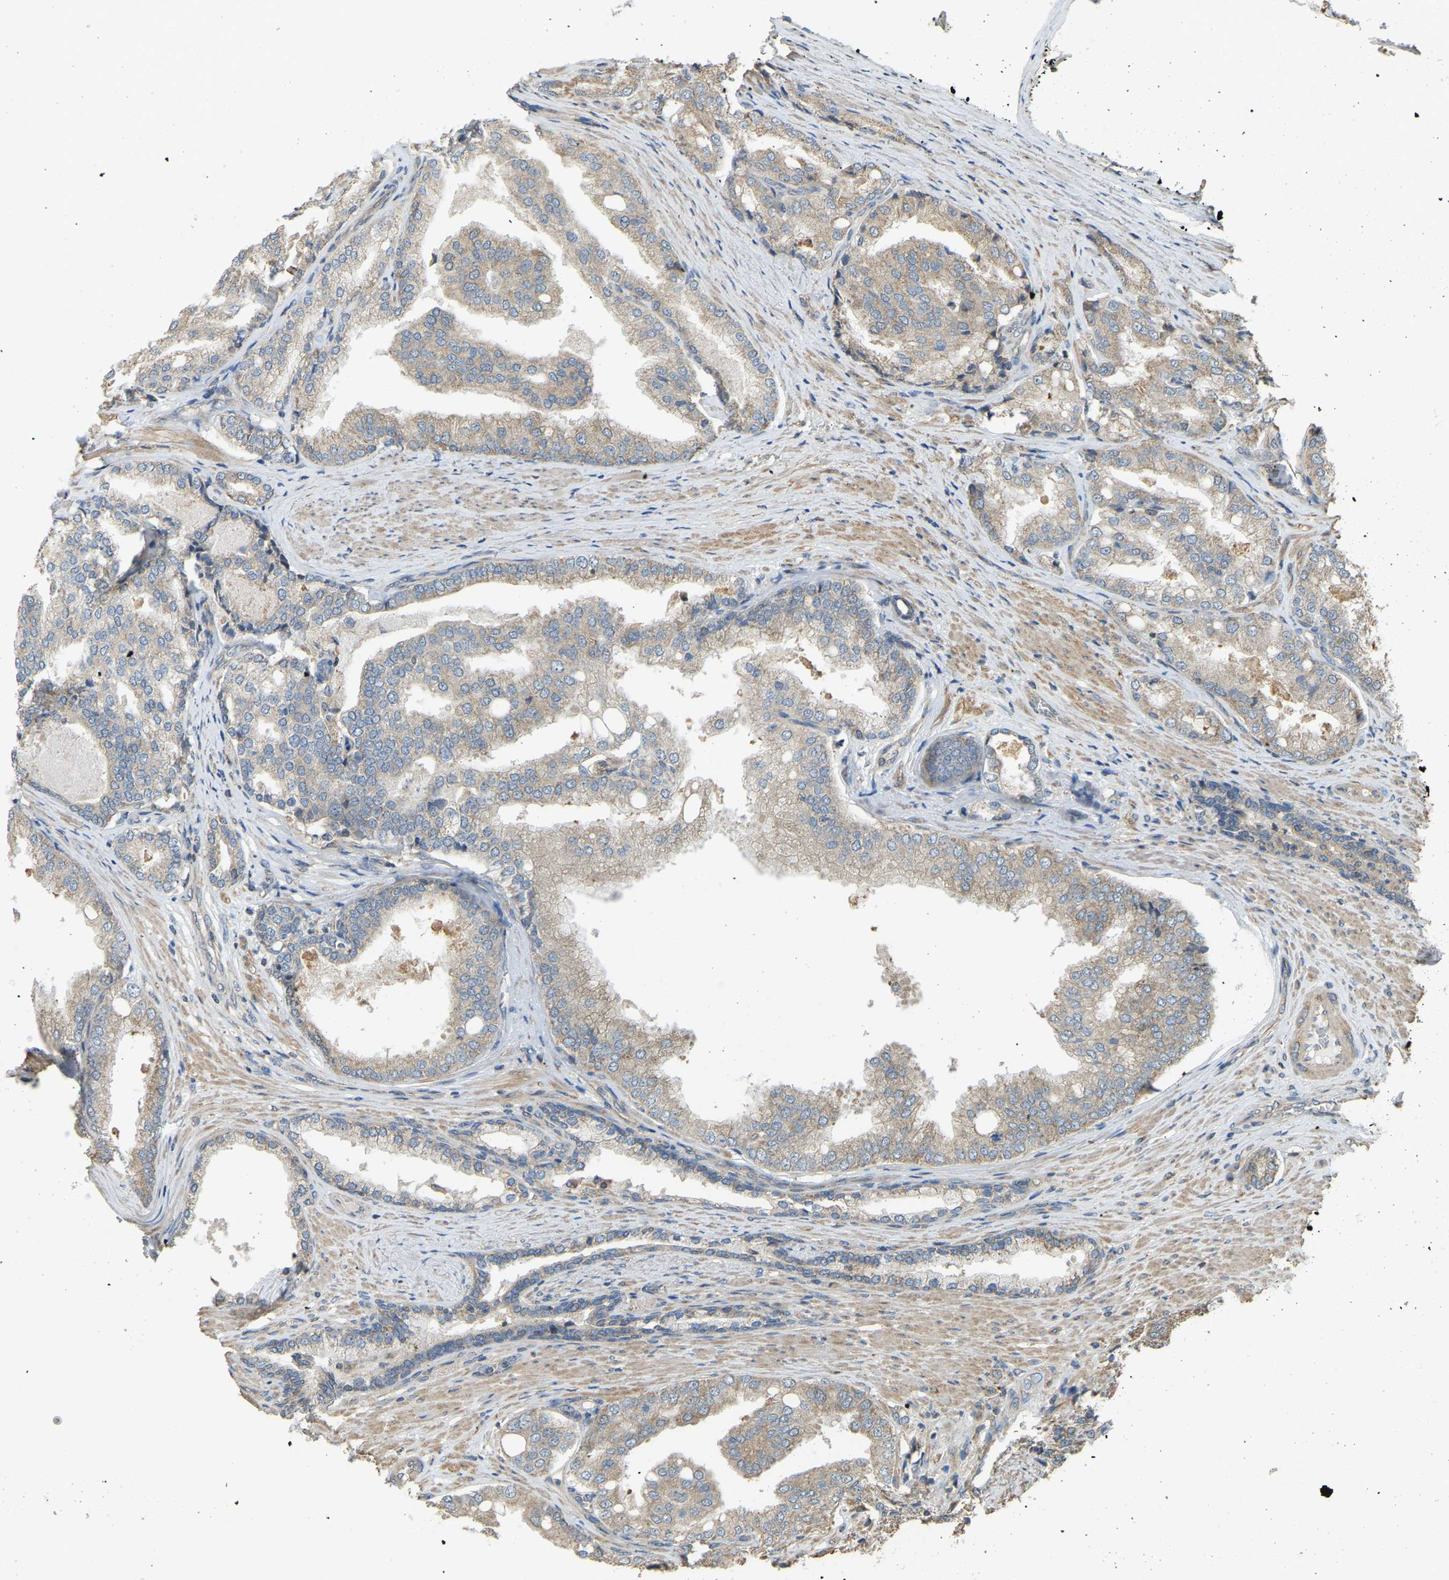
{"staining": {"intensity": "weak", "quantity": ">75%", "location": "cytoplasmic/membranous"}, "tissue": "prostate cancer", "cell_type": "Tumor cells", "image_type": "cancer", "snomed": [{"axis": "morphology", "description": "Adenocarcinoma, High grade"}, {"axis": "topography", "description": "Prostate"}], "caption": "This image shows prostate cancer (adenocarcinoma (high-grade)) stained with IHC to label a protein in brown. The cytoplasmic/membranous of tumor cells show weak positivity for the protein. Nuclei are counter-stained blue.", "gene": "GNG2", "patient": {"sex": "male", "age": 50}}